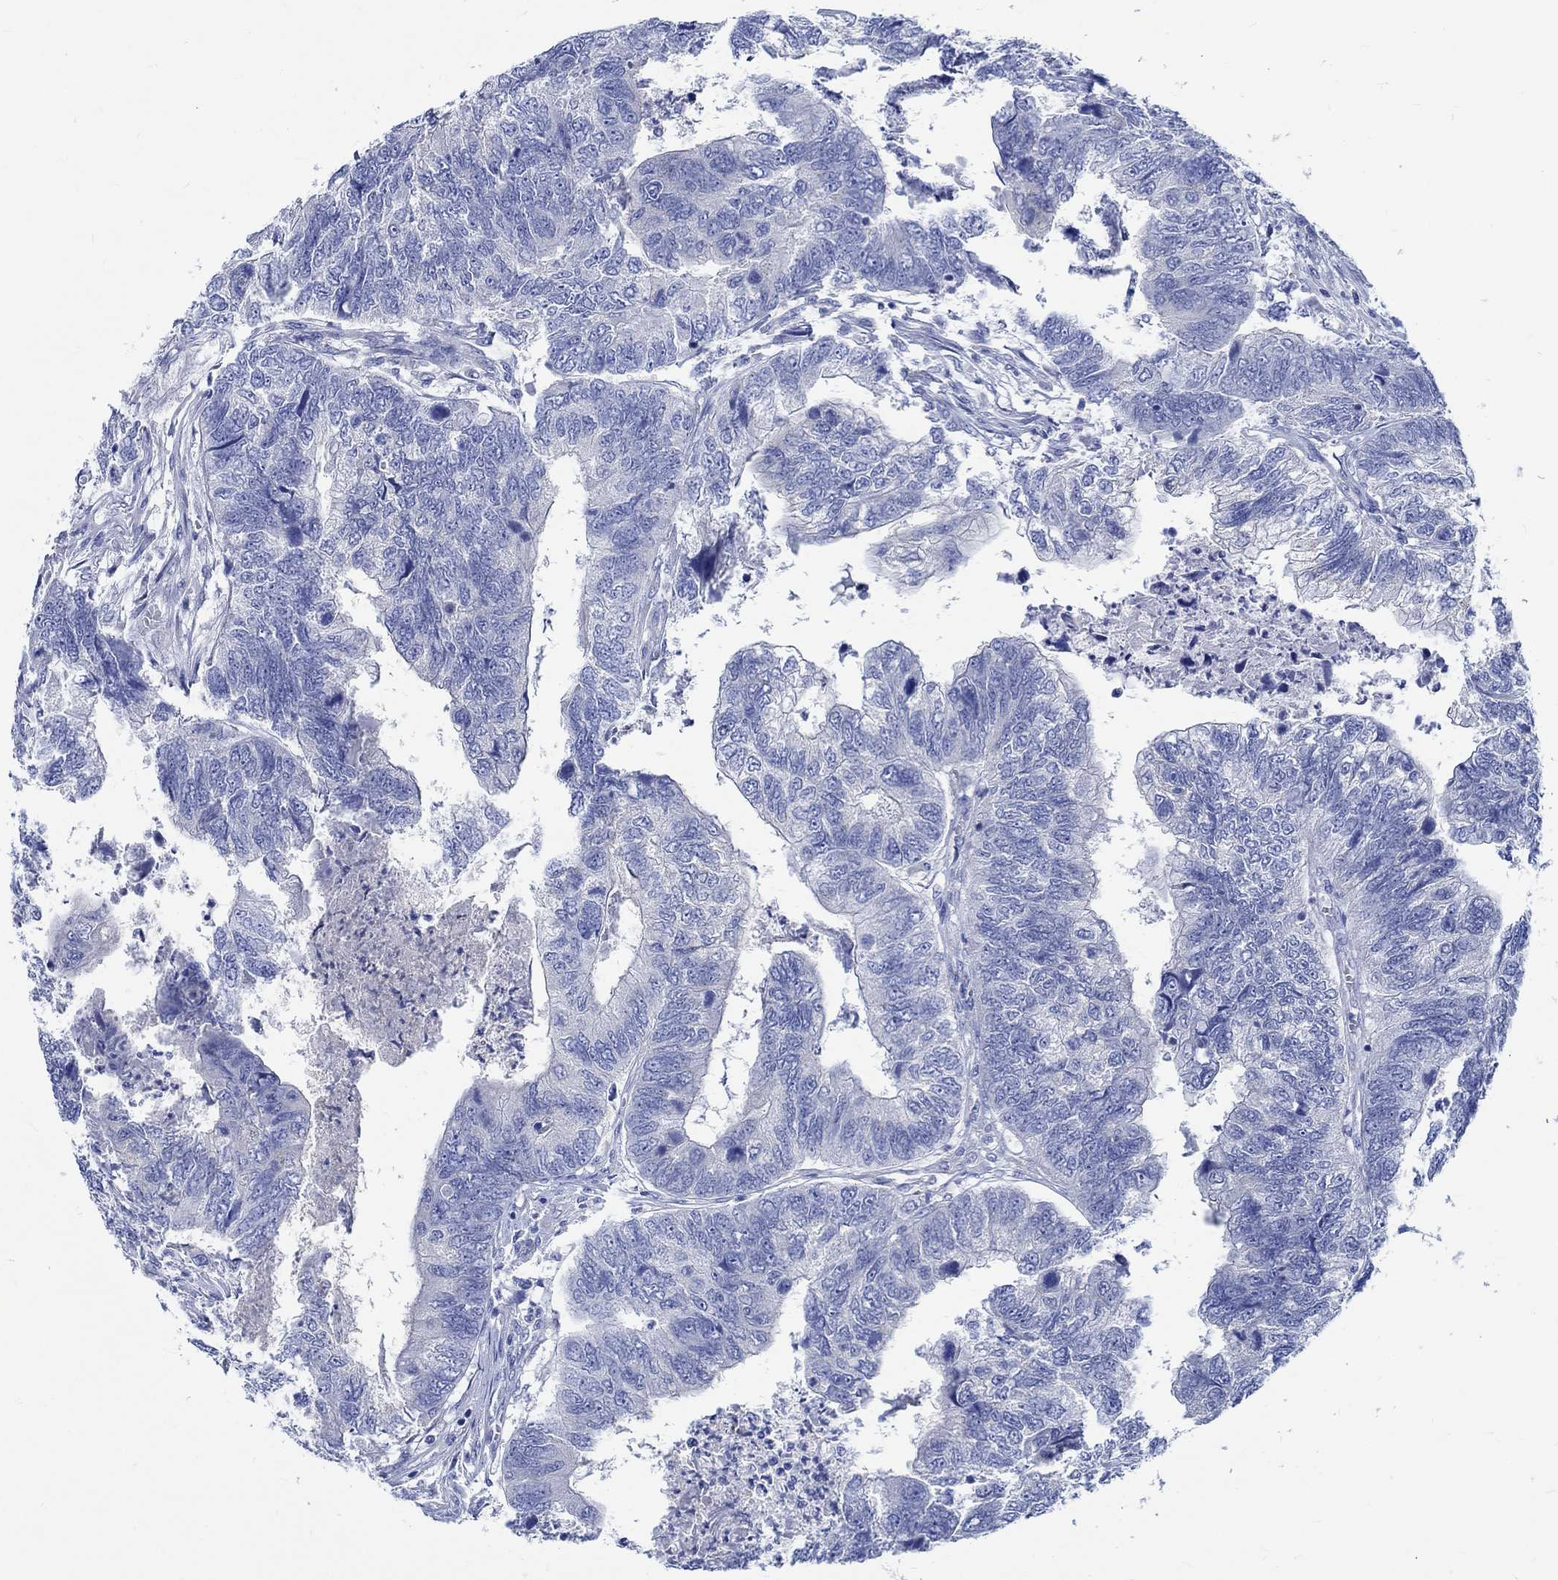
{"staining": {"intensity": "negative", "quantity": "none", "location": "none"}, "tissue": "colorectal cancer", "cell_type": "Tumor cells", "image_type": "cancer", "snomed": [{"axis": "morphology", "description": "Adenocarcinoma, NOS"}, {"axis": "topography", "description": "Colon"}], "caption": "IHC of human colorectal adenocarcinoma displays no expression in tumor cells.", "gene": "PTPRN2", "patient": {"sex": "female", "age": 67}}